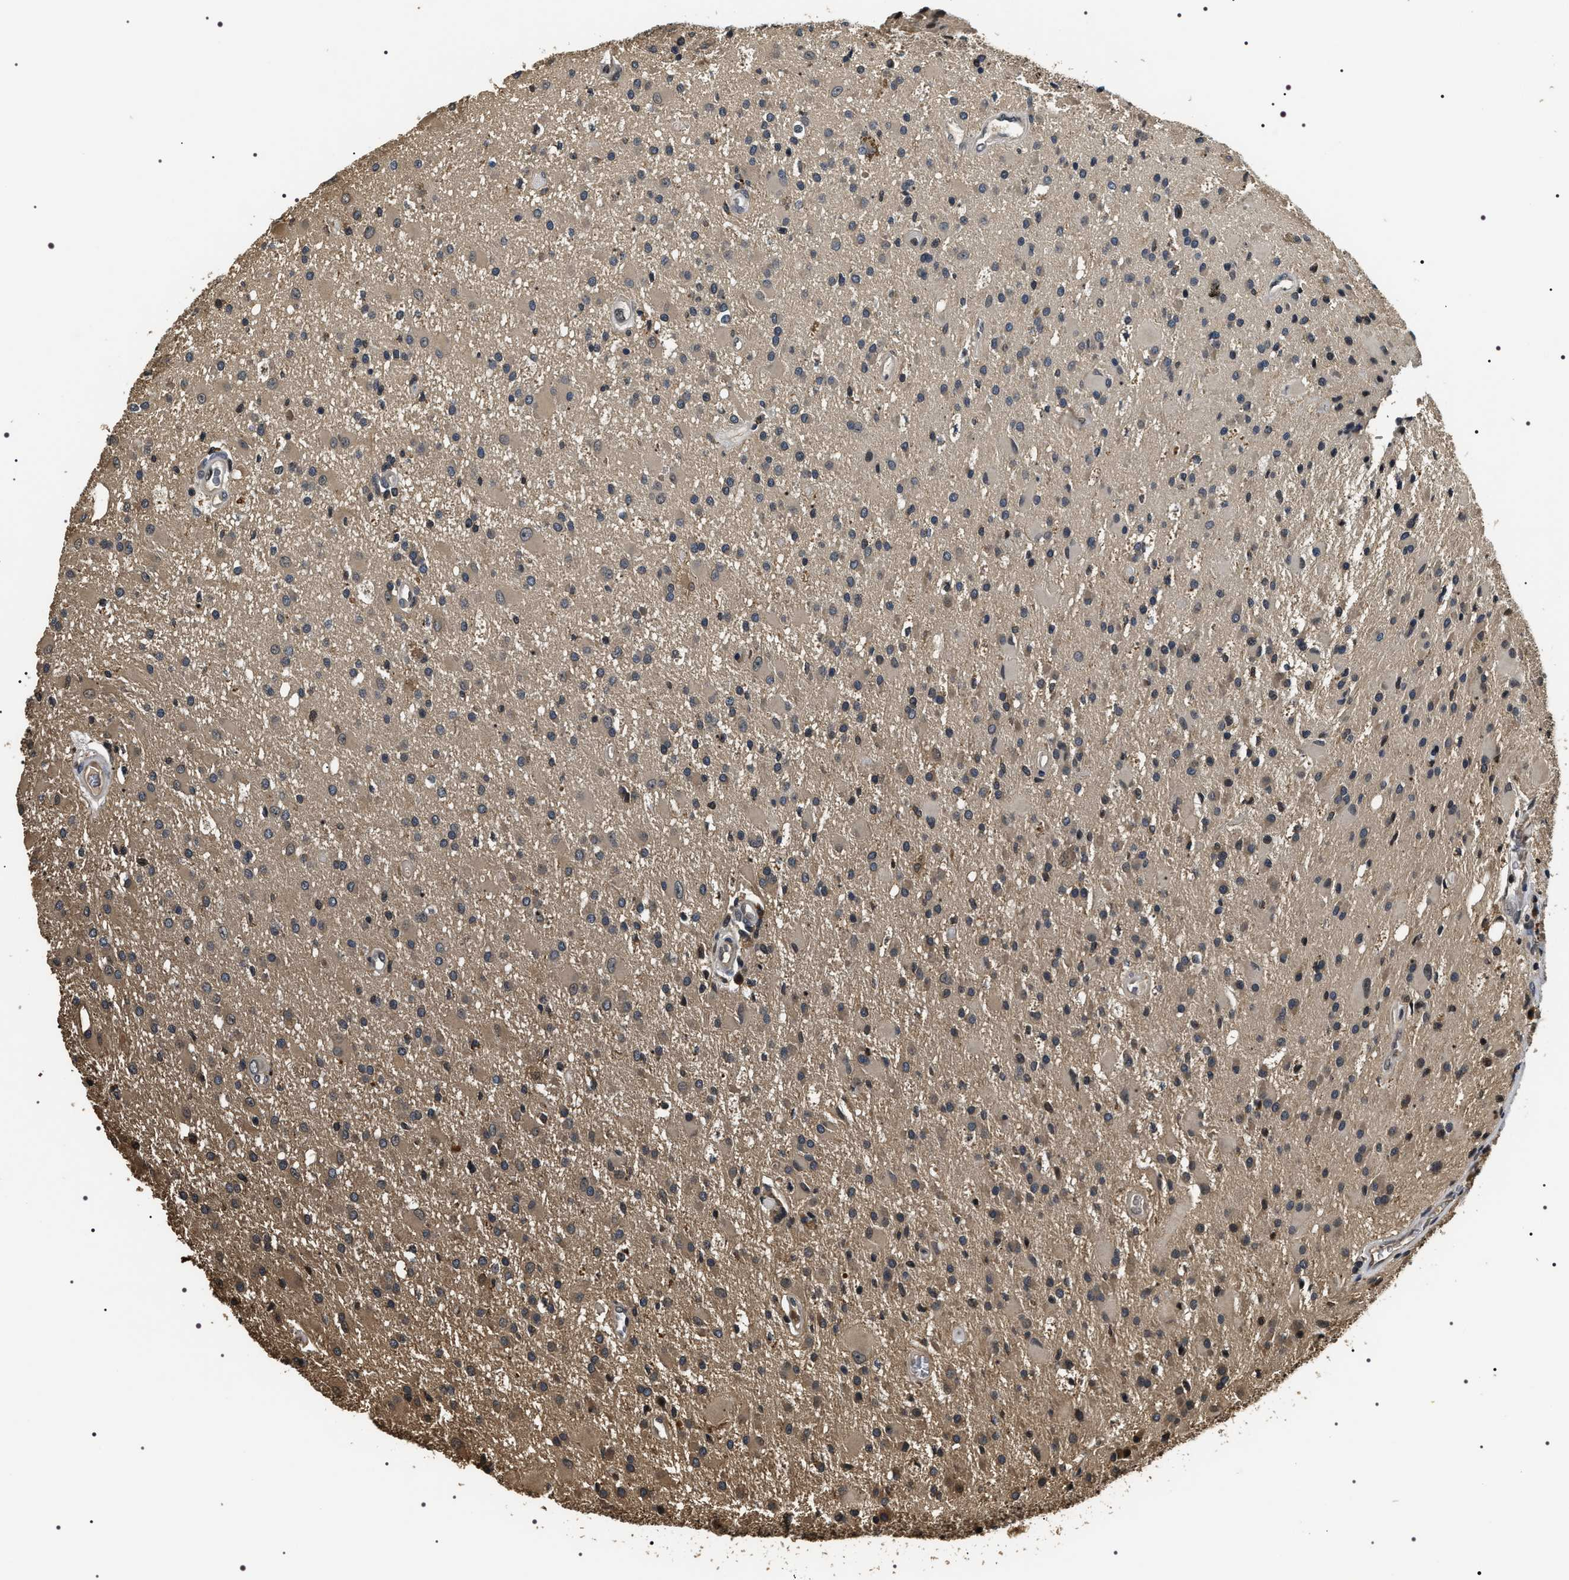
{"staining": {"intensity": "weak", "quantity": "<25%", "location": "cytoplasmic/membranous"}, "tissue": "glioma", "cell_type": "Tumor cells", "image_type": "cancer", "snomed": [{"axis": "morphology", "description": "Glioma, malignant, Low grade"}, {"axis": "topography", "description": "Brain"}], "caption": "Malignant glioma (low-grade) was stained to show a protein in brown. There is no significant positivity in tumor cells. Brightfield microscopy of immunohistochemistry (IHC) stained with DAB (3,3'-diaminobenzidine) (brown) and hematoxylin (blue), captured at high magnification.", "gene": "ARHGAP22", "patient": {"sex": "male", "age": 58}}